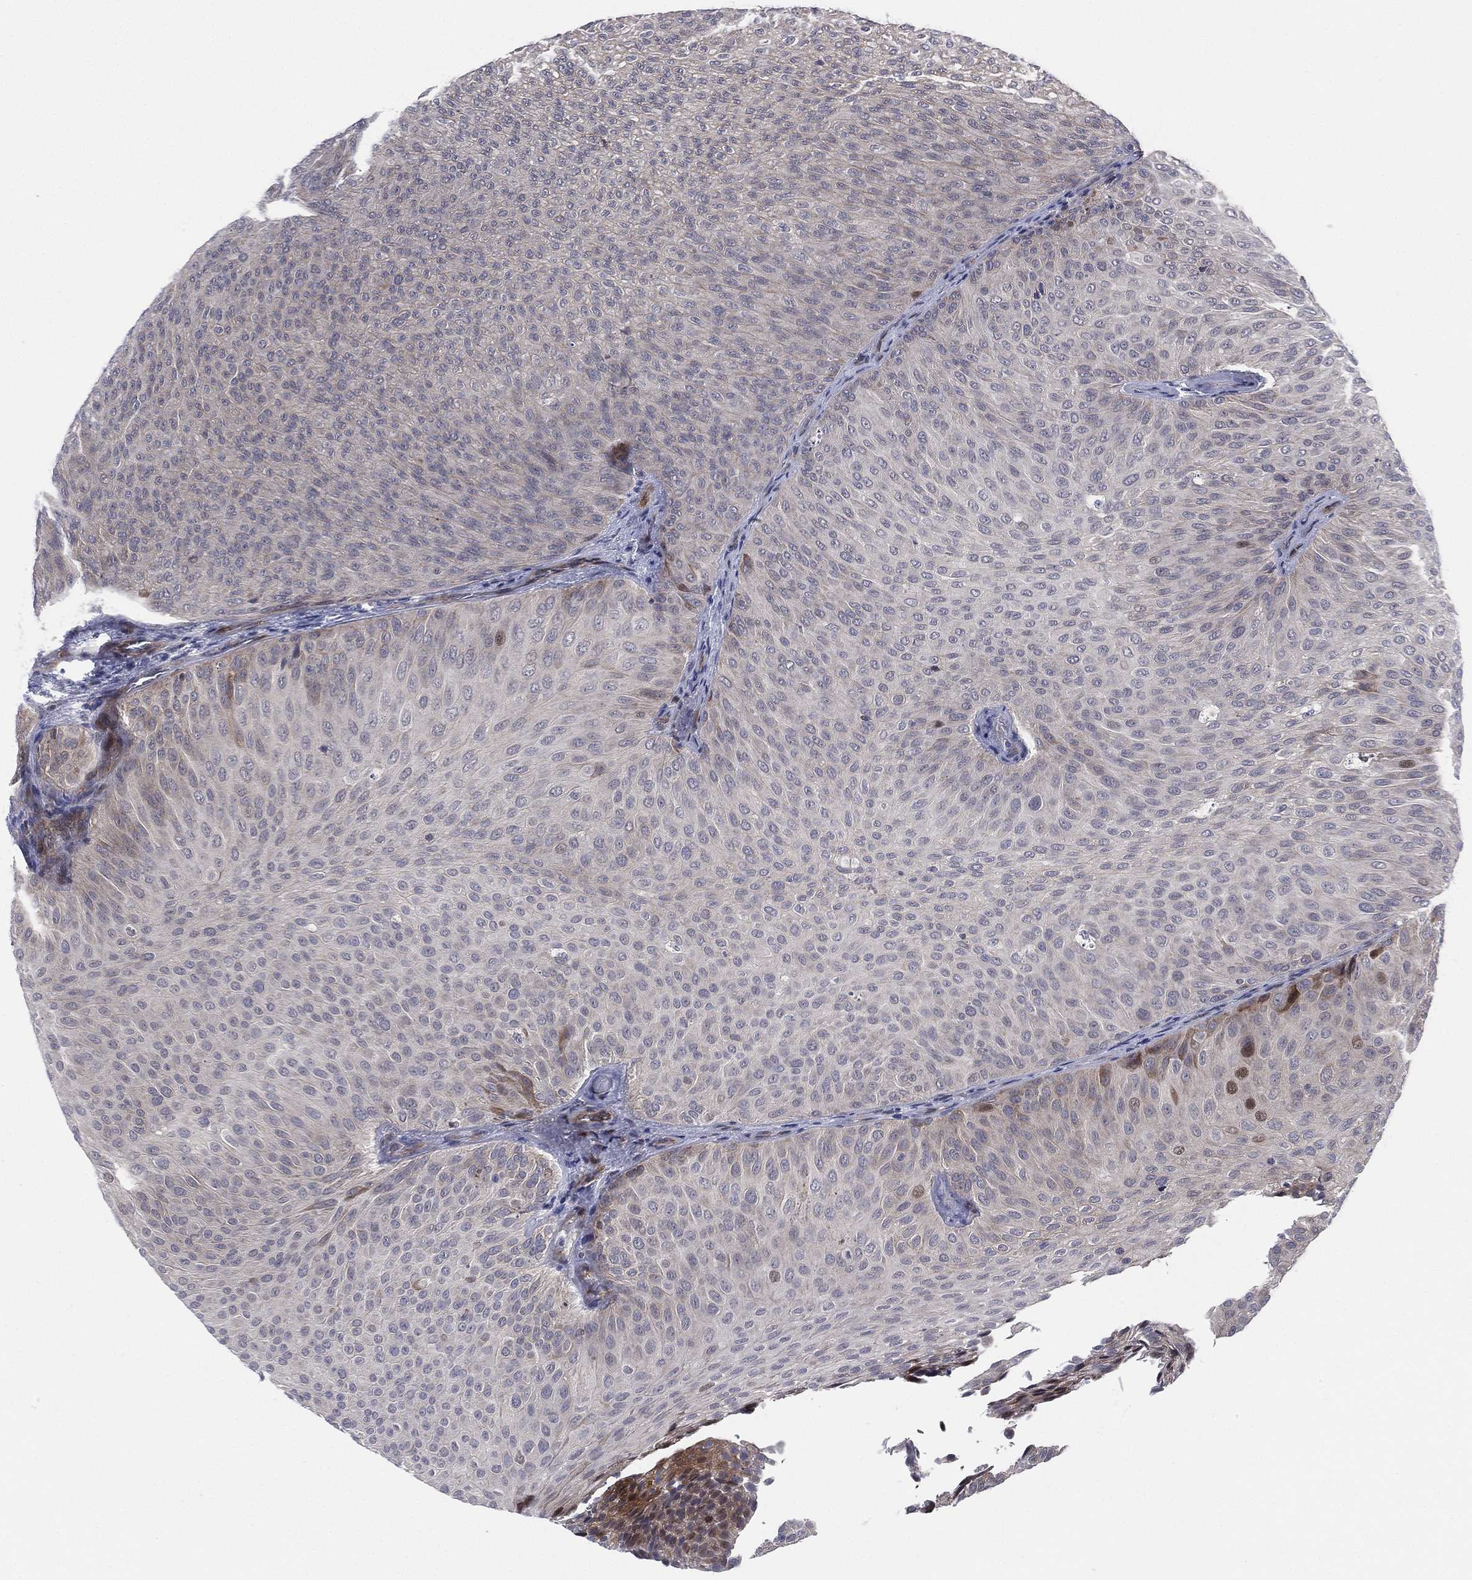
{"staining": {"intensity": "moderate", "quantity": "<25%", "location": "cytoplasmic/membranous"}, "tissue": "urothelial cancer", "cell_type": "Tumor cells", "image_type": "cancer", "snomed": [{"axis": "morphology", "description": "Urothelial carcinoma, Low grade"}, {"axis": "topography", "description": "Urinary bladder"}], "caption": "Human urothelial carcinoma (low-grade) stained for a protein (brown) shows moderate cytoplasmic/membranous positive positivity in approximately <25% of tumor cells.", "gene": "UTP14A", "patient": {"sex": "male", "age": 78}}